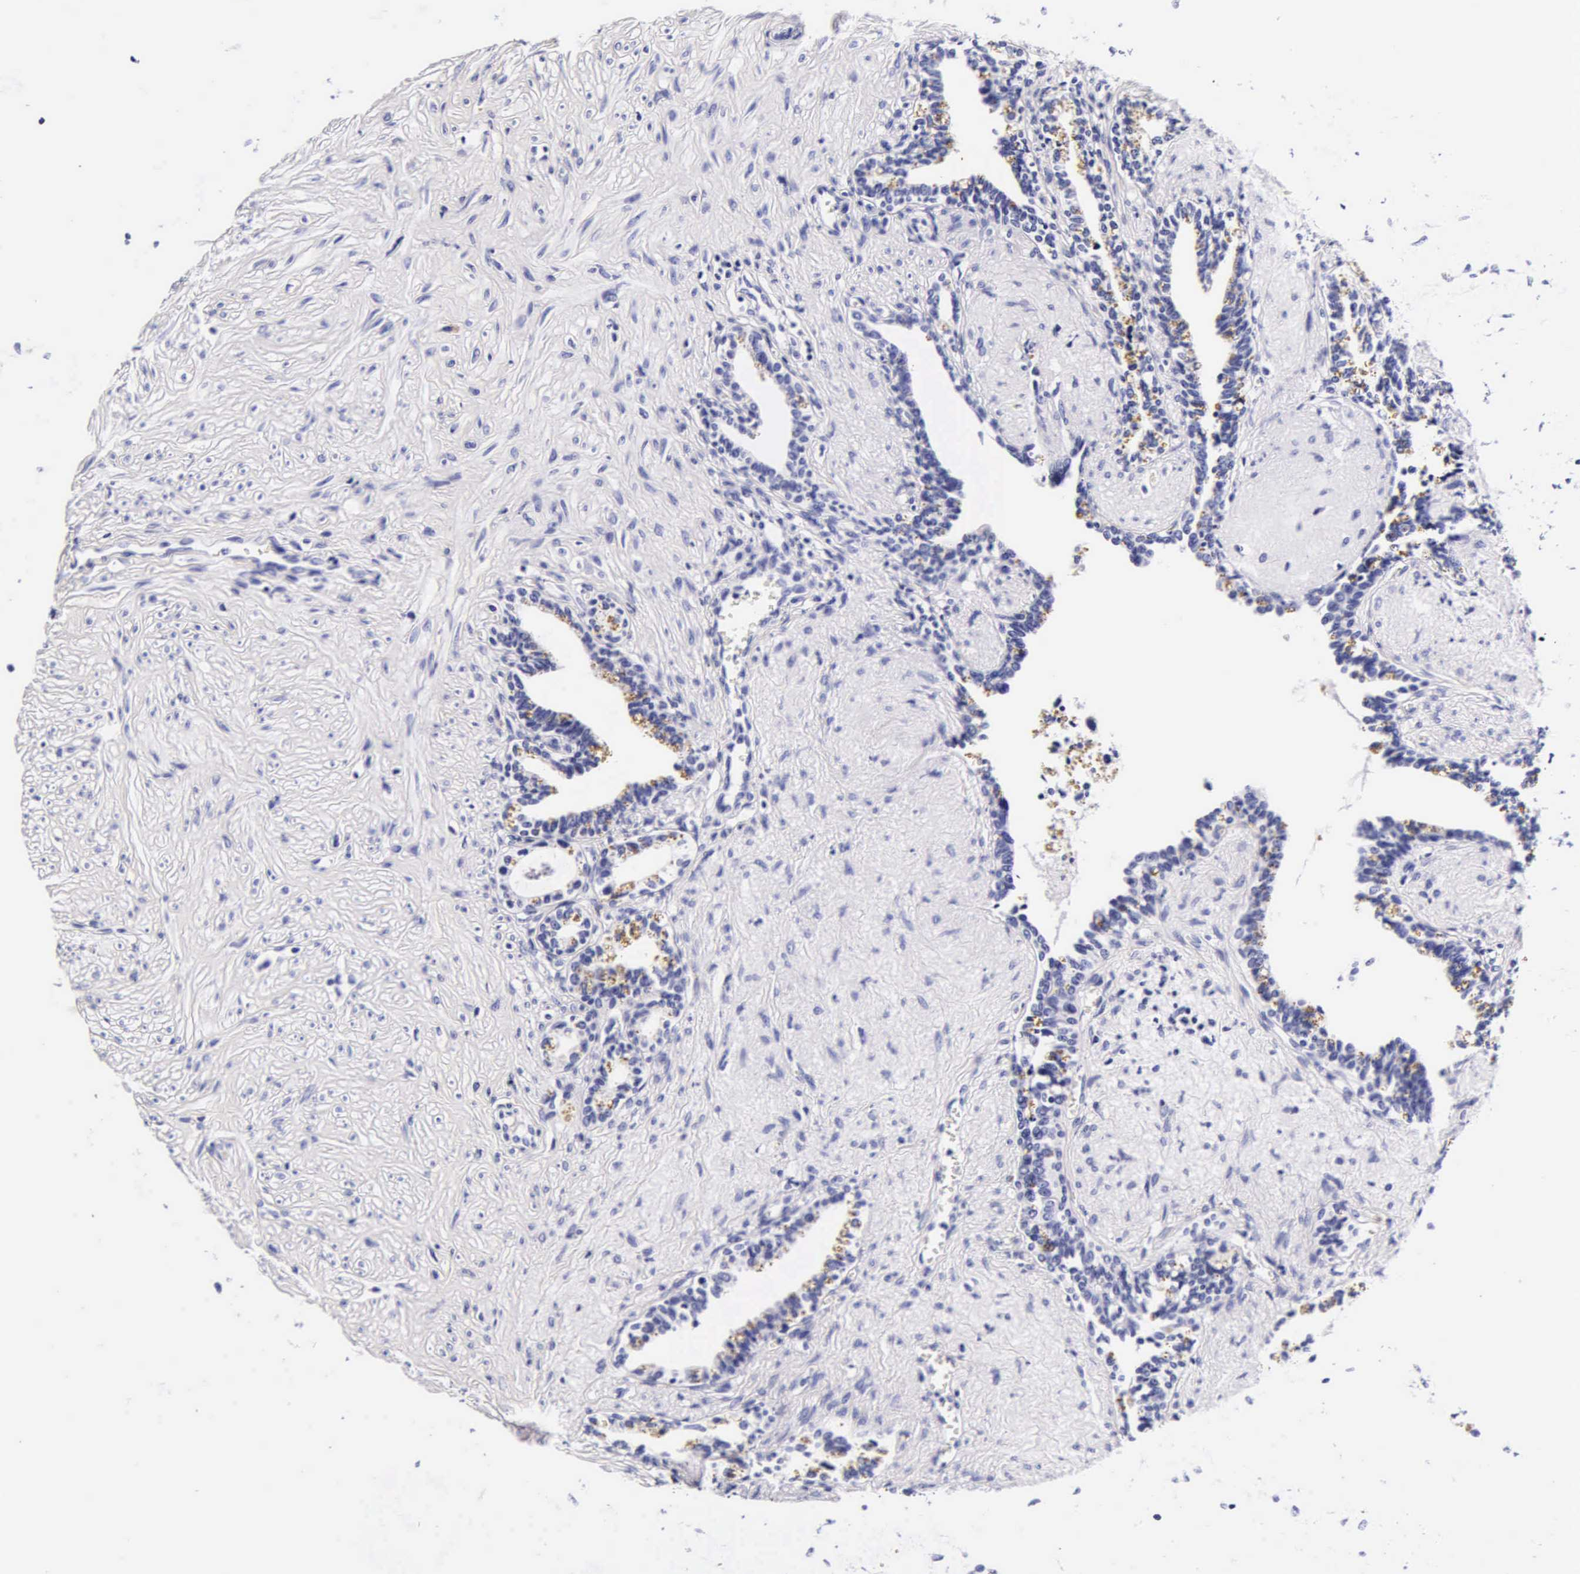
{"staining": {"intensity": "negative", "quantity": "none", "location": "none"}, "tissue": "seminal vesicle", "cell_type": "Glandular cells", "image_type": "normal", "snomed": [{"axis": "morphology", "description": "Normal tissue, NOS"}, {"axis": "topography", "description": "Seminal veicle"}], "caption": "Glandular cells show no significant expression in benign seminal vesicle.", "gene": "DGCR2", "patient": {"sex": "male", "age": 60}}